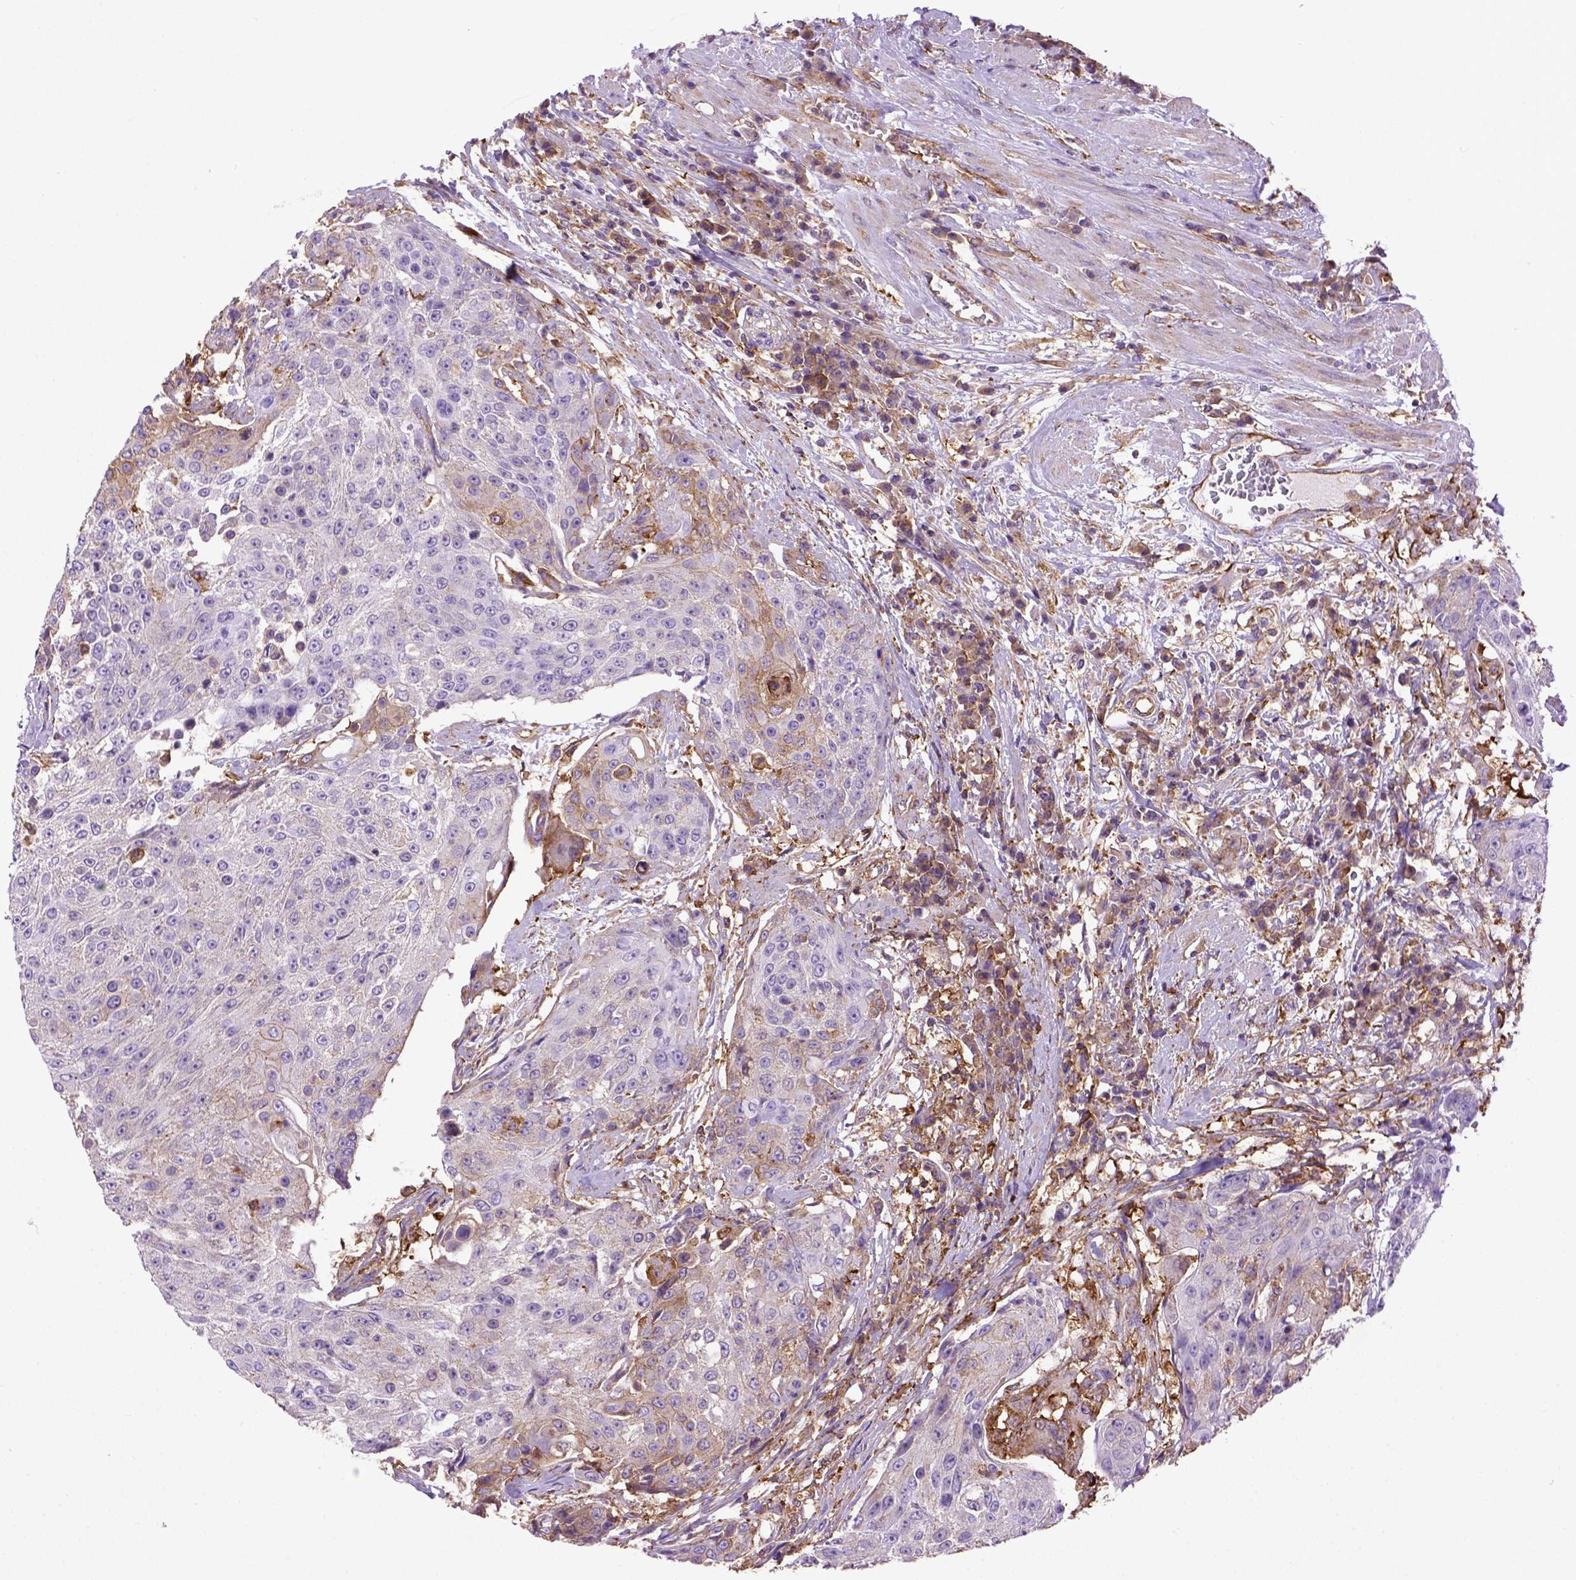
{"staining": {"intensity": "negative", "quantity": "none", "location": "none"}, "tissue": "urothelial cancer", "cell_type": "Tumor cells", "image_type": "cancer", "snomed": [{"axis": "morphology", "description": "Urothelial carcinoma, High grade"}, {"axis": "topography", "description": "Urinary bladder"}], "caption": "Immunohistochemistry (IHC) histopathology image of neoplastic tissue: urothelial carcinoma (high-grade) stained with DAB (3,3'-diaminobenzidine) shows no significant protein positivity in tumor cells.", "gene": "MVP", "patient": {"sex": "female", "age": 63}}